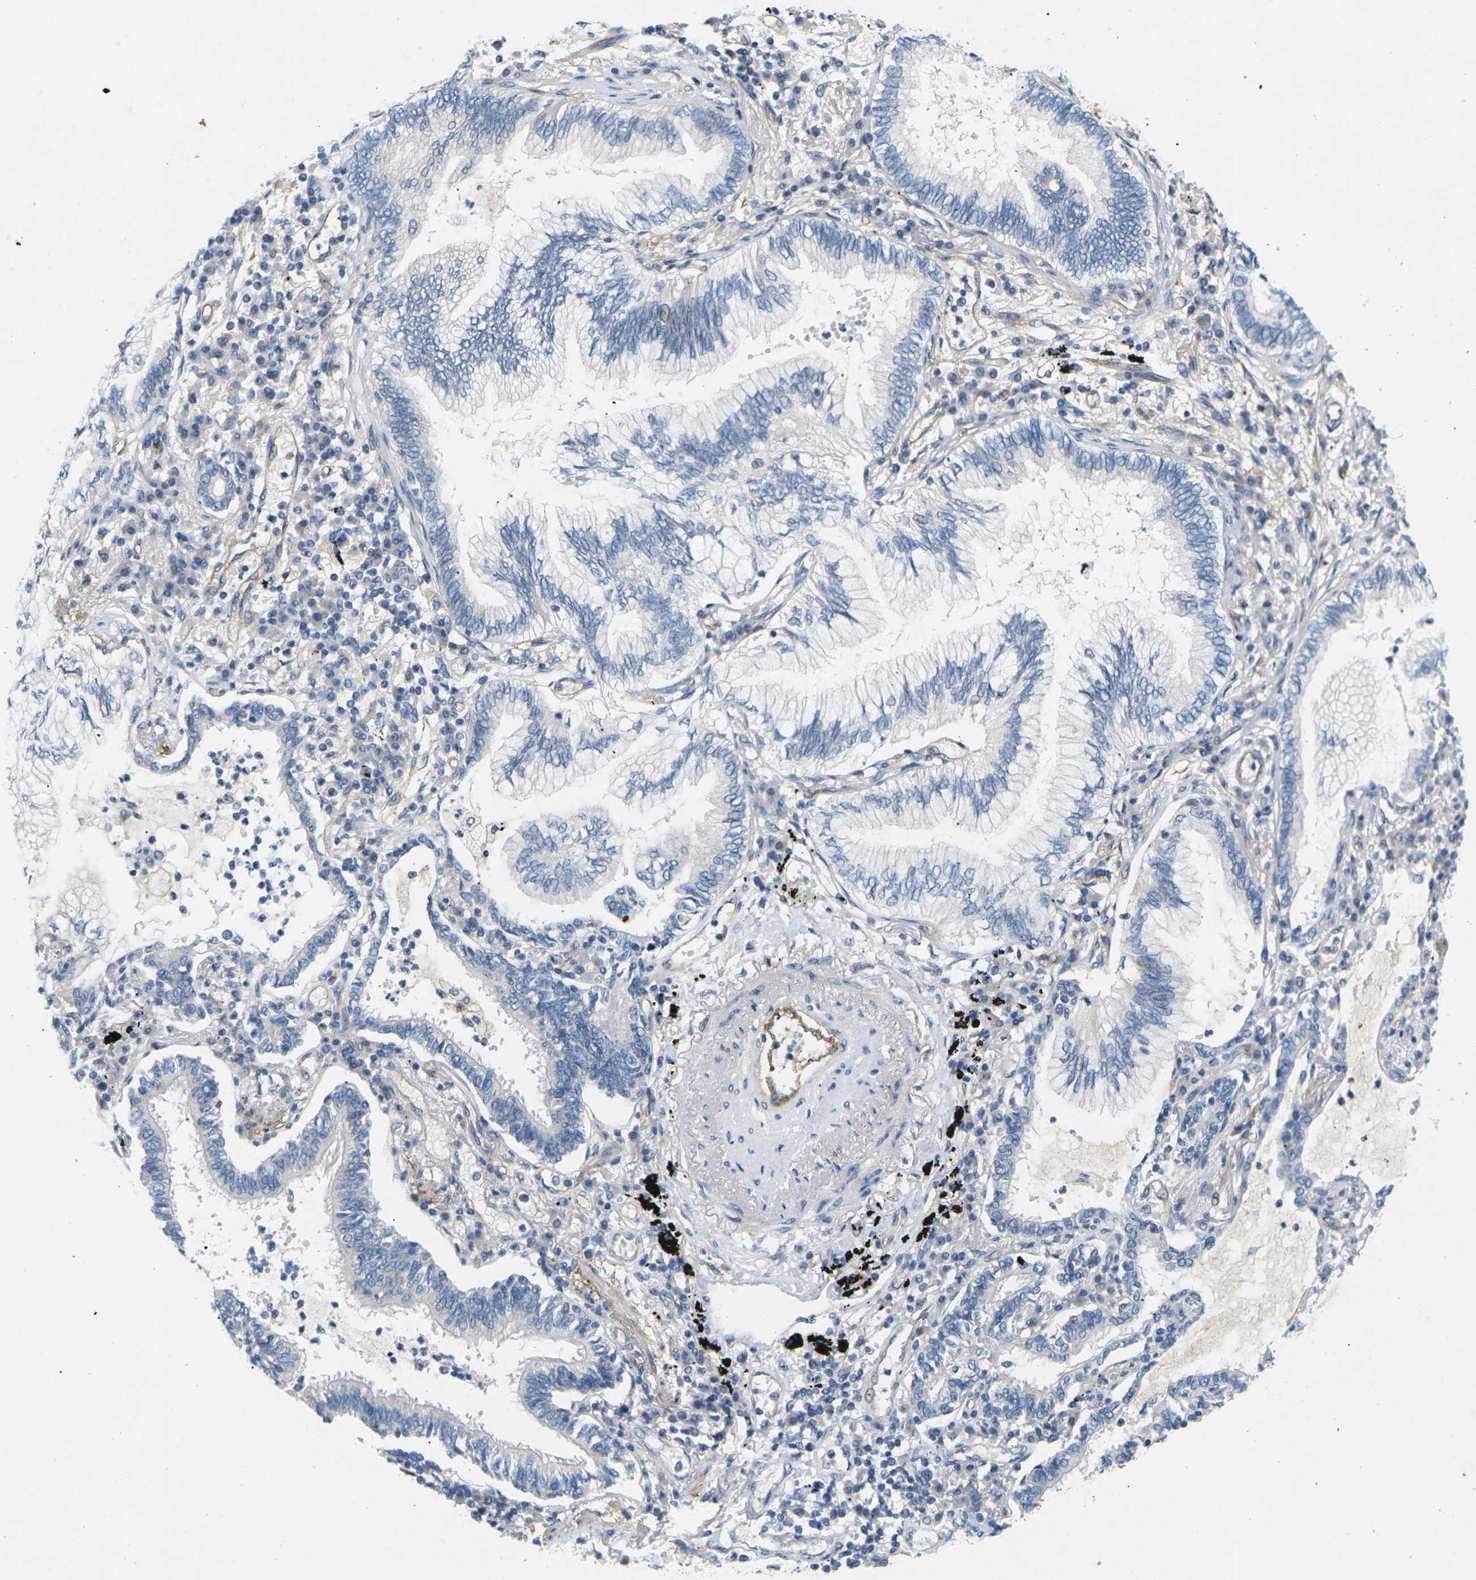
{"staining": {"intensity": "negative", "quantity": "none", "location": "none"}, "tissue": "lung cancer", "cell_type": "Tumor cells", "image_type": "cancer", "snomed": [{"axis": "morphology", "description": "Normal tissue, NOS"}, {"axis": "morphology", "description": "Adenocarcinoma, NOS"}, {"axis": "topography", "description": "Bronchus"}, {"axis": "topography", "description": "Lung"}], "caption": "Micrograph shows no significant protein expression in tumor cells of lung adenocarcinoma. (DAB (3,3'-diaminobenzidine) immunohistochemistry, high magnification).", "gene": "ITGA5", "patient": {"sex": "female", "age": 70}}